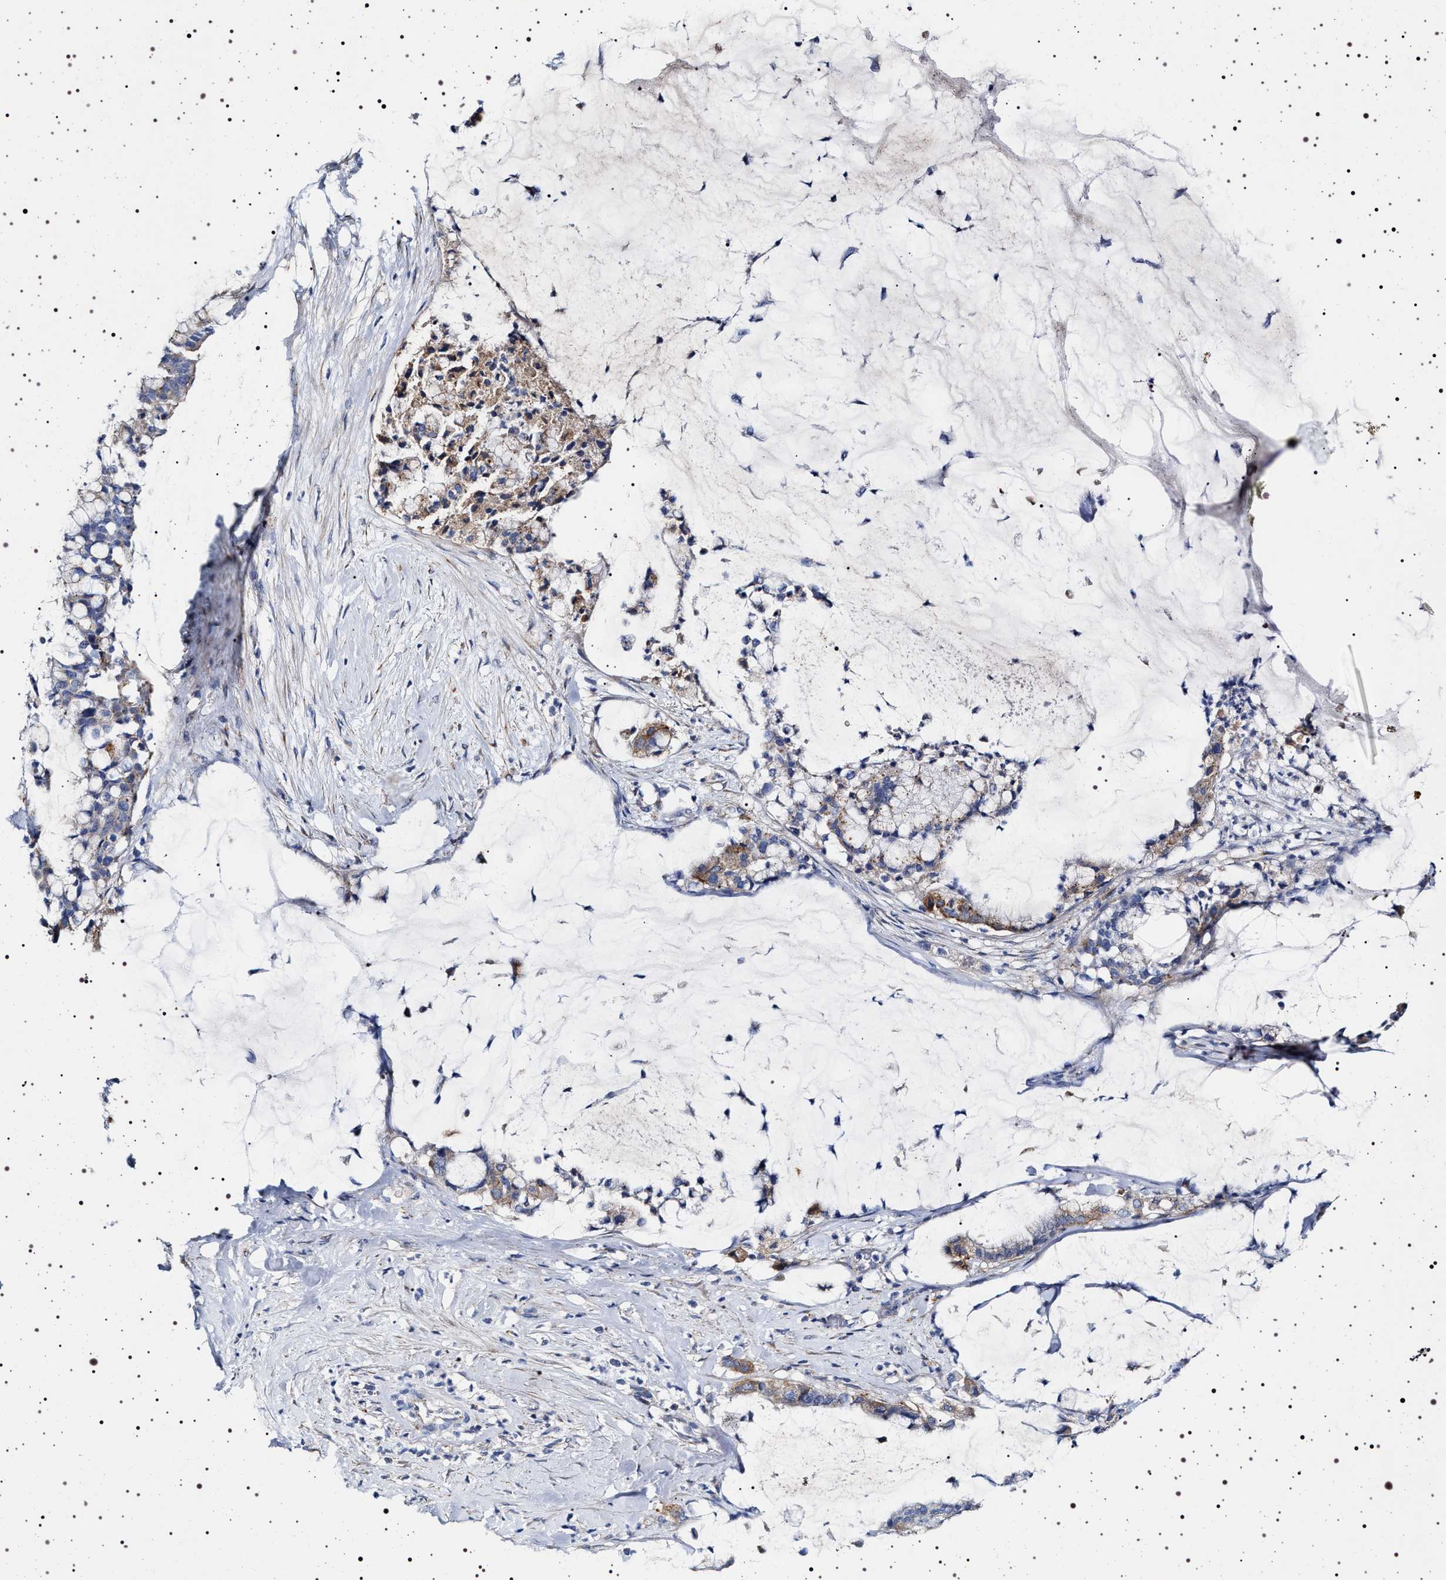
{"staining": {"intensity": "moderate", "quantity": ">75%", "location": "cytoplasmic/membranous"}, "tissue": "pancreatic cancer", "cell_type": "Tumor cells", "image_type": "cancer", "snomed": [{"axis": "morphology", "description": "Adenocarcinoma, NOS"}, {"axis": "topography", "description": "Pancreas"}], "caption": "Pancreatic adenocarcinoma tissue demonstrates moderate cytoplasmic/membranous expression in approximately >75% of tumor cells, visualized by immunohistochemistry. The staining was performed using DAB (3,3'-diaminobenzidine) to visualize the protein expression in brown, while the nuclei were stained in blue with hematoxylin (Magnification: 20x).", "gene": "NAALADL2", "patient": {"sex": "male", "age": 41}}